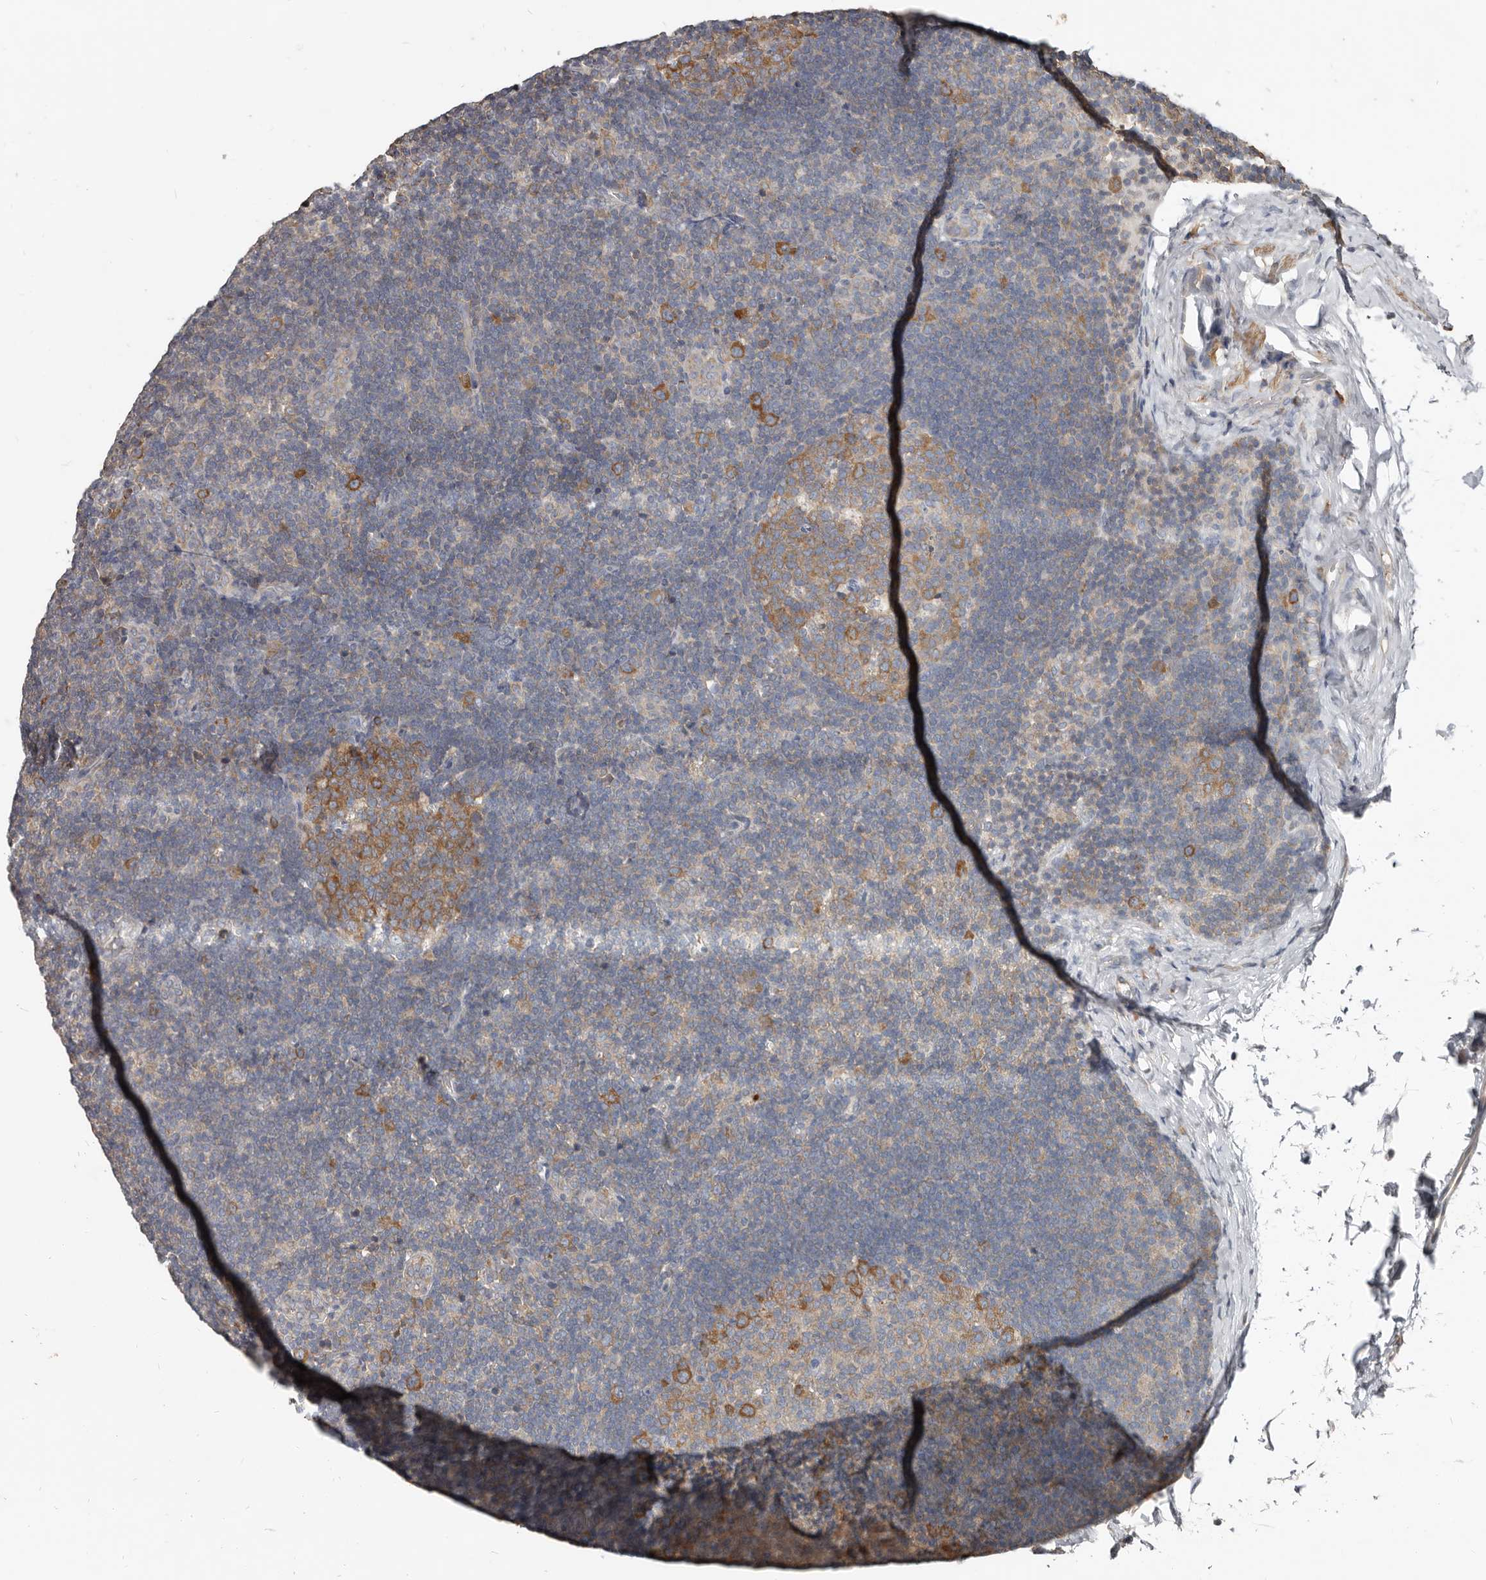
{"staining": {"intensity": "moderate", "quantity": "25%-75%", "location": "cytoplasmic/membranous"}, "tissue": "lymph node", "cell_type": "Germinal center cells", "image_type": "normal", "snomed": [{"axis": "morphology", "description": "Normal tissue, NOS"}, {"axis": "topography", "description": "Lymph node"}], "caption": "Lymph node stained for a protein (brown) demonstrates moderate cytoplasmic/membranous positive positivity in approximately 25%-75% of germinal center cells.", "gene": "AKNAD1", "patient": {"sex": "female", "age": 22}}